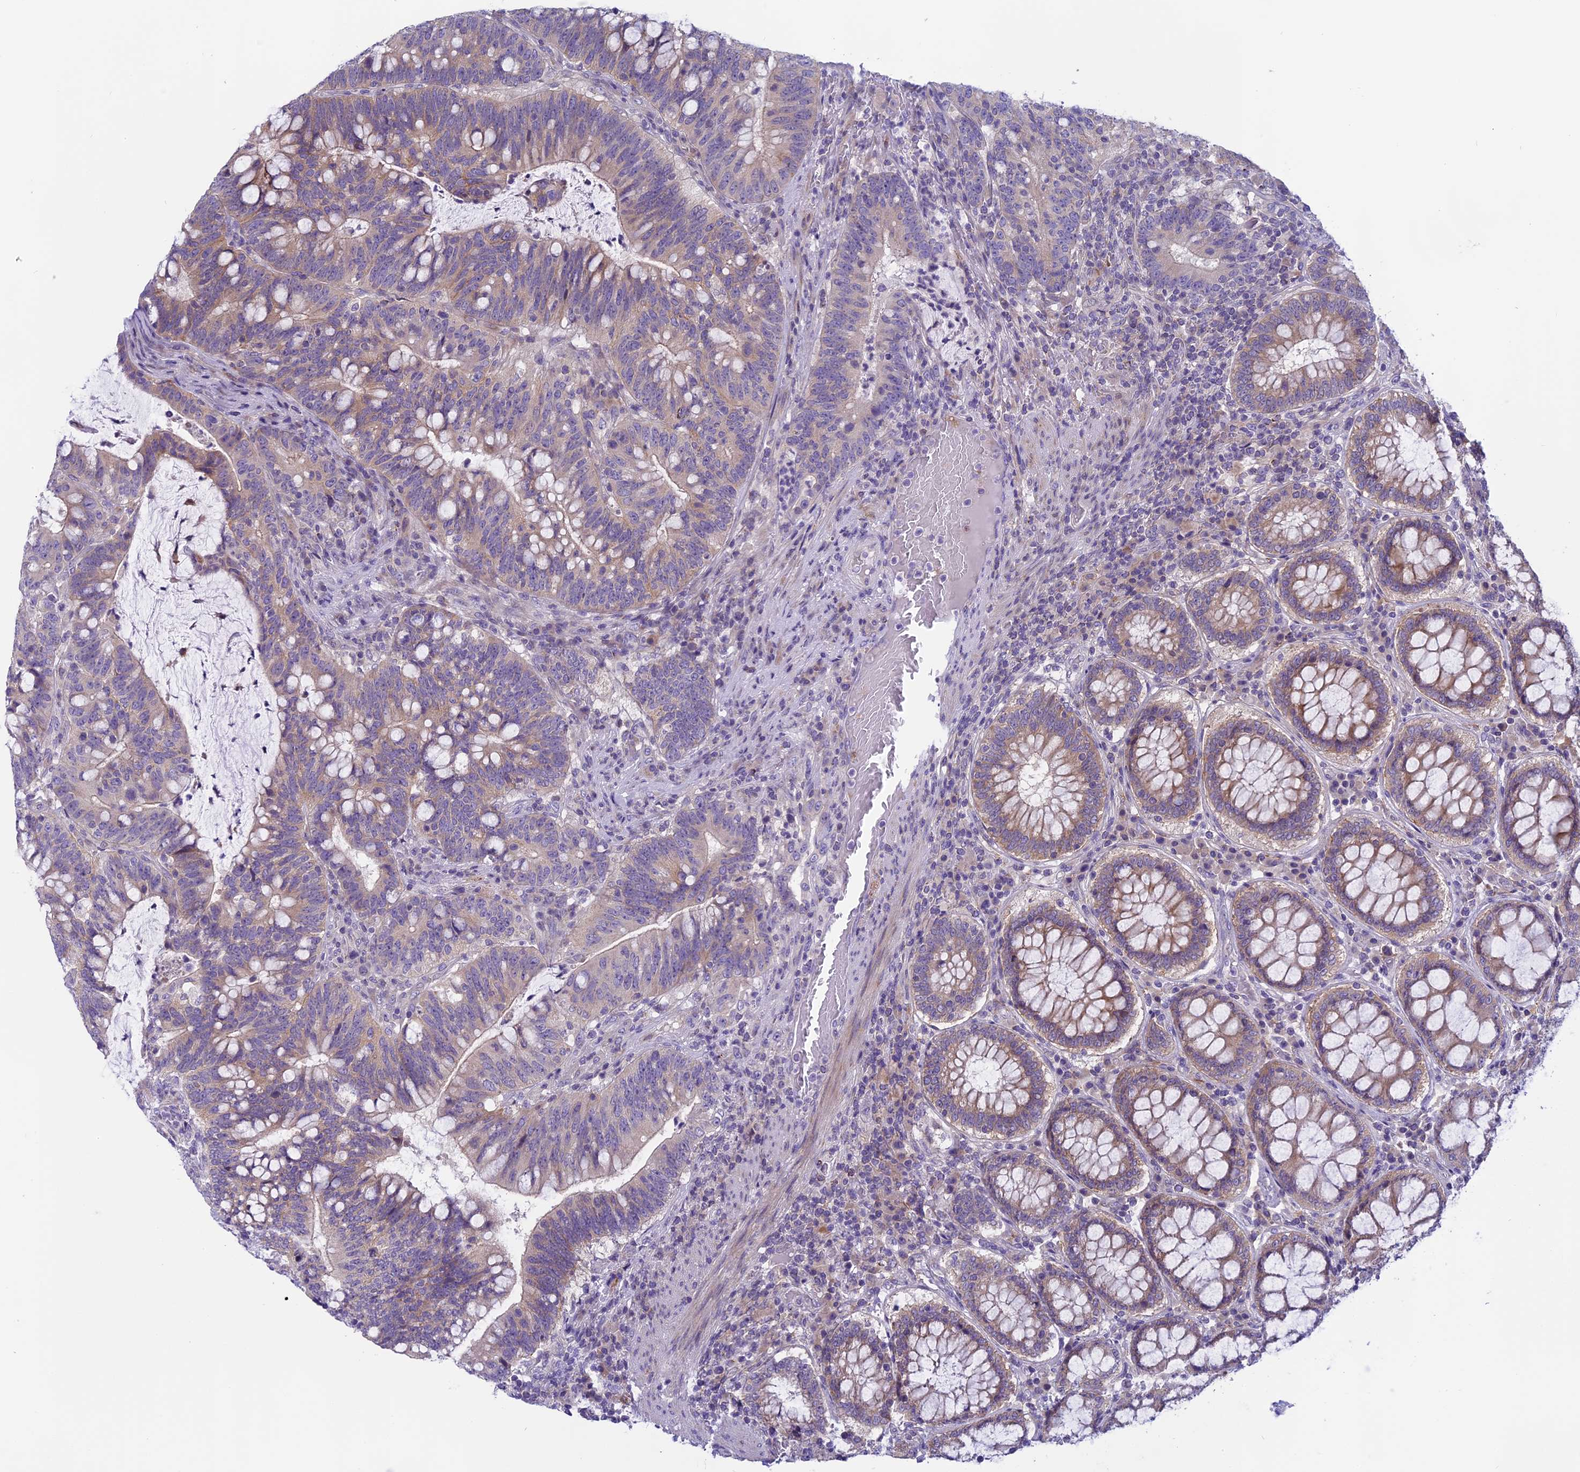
{"staining": {"intensity": "weak", "quantity": "25%-75%", "location": "cytoplasmic/membranous"}, "tissue": "colorectal cancer", "cell_type": "Tumor cells", "image_type": "cancer", "snomed": [{"axis": "morphology", "description": "Adenocarcinoma, NOS"}, {"axis": "topography", "description": "Colon"}], "caption": "Immunohistochemical staining of adenocarcinoma (colorectal) exhibits weak cytoplasmic/membranous protein expression in approximately 25%-75% of tumor cells. Immunohistochemistry stains the protein of interest in brown and the nuclei are stained blue.", "gene": "ARHGEF37", "patient": {"sex": "female", "age": 66}}